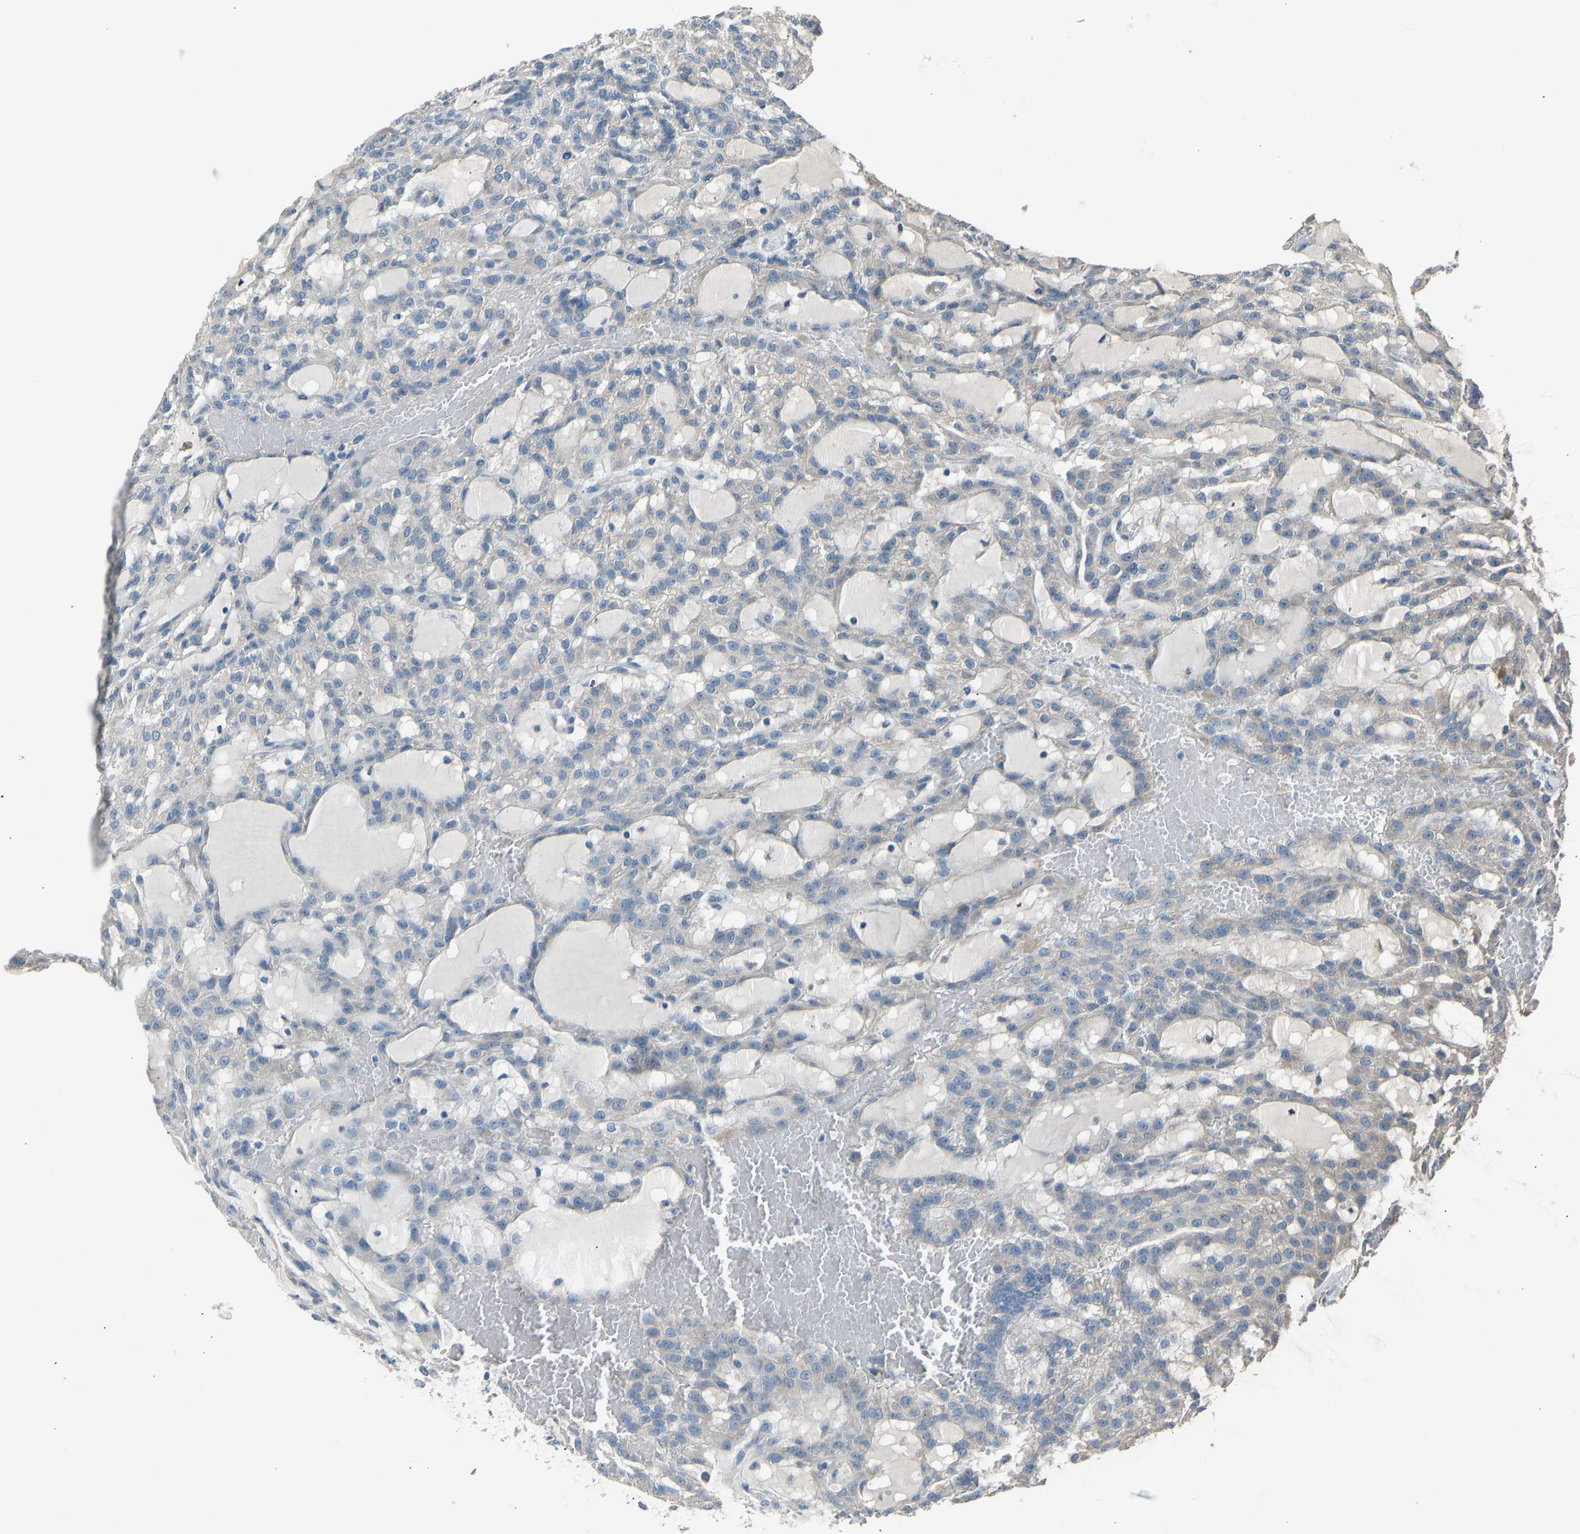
{"staining": {"intensity": "negative", "quantity": "none", "location": "none"}, "tissue": "renal cancer", "cell_type": "Tumor cells", "image_type": "cancer", "snomed": [{"axis": "morphology", "description": "Adenocarcinoma, NOS"}, {"axis": "topography", "description": "Kidney"}], "caption": "IHC photomicrograph of human renal adenocarcinoma stained for a protein (brown), which shows no positivity in tumor cells.", "gene": "TGFBR3", "patient": {"sex": "male", "age": 63}}